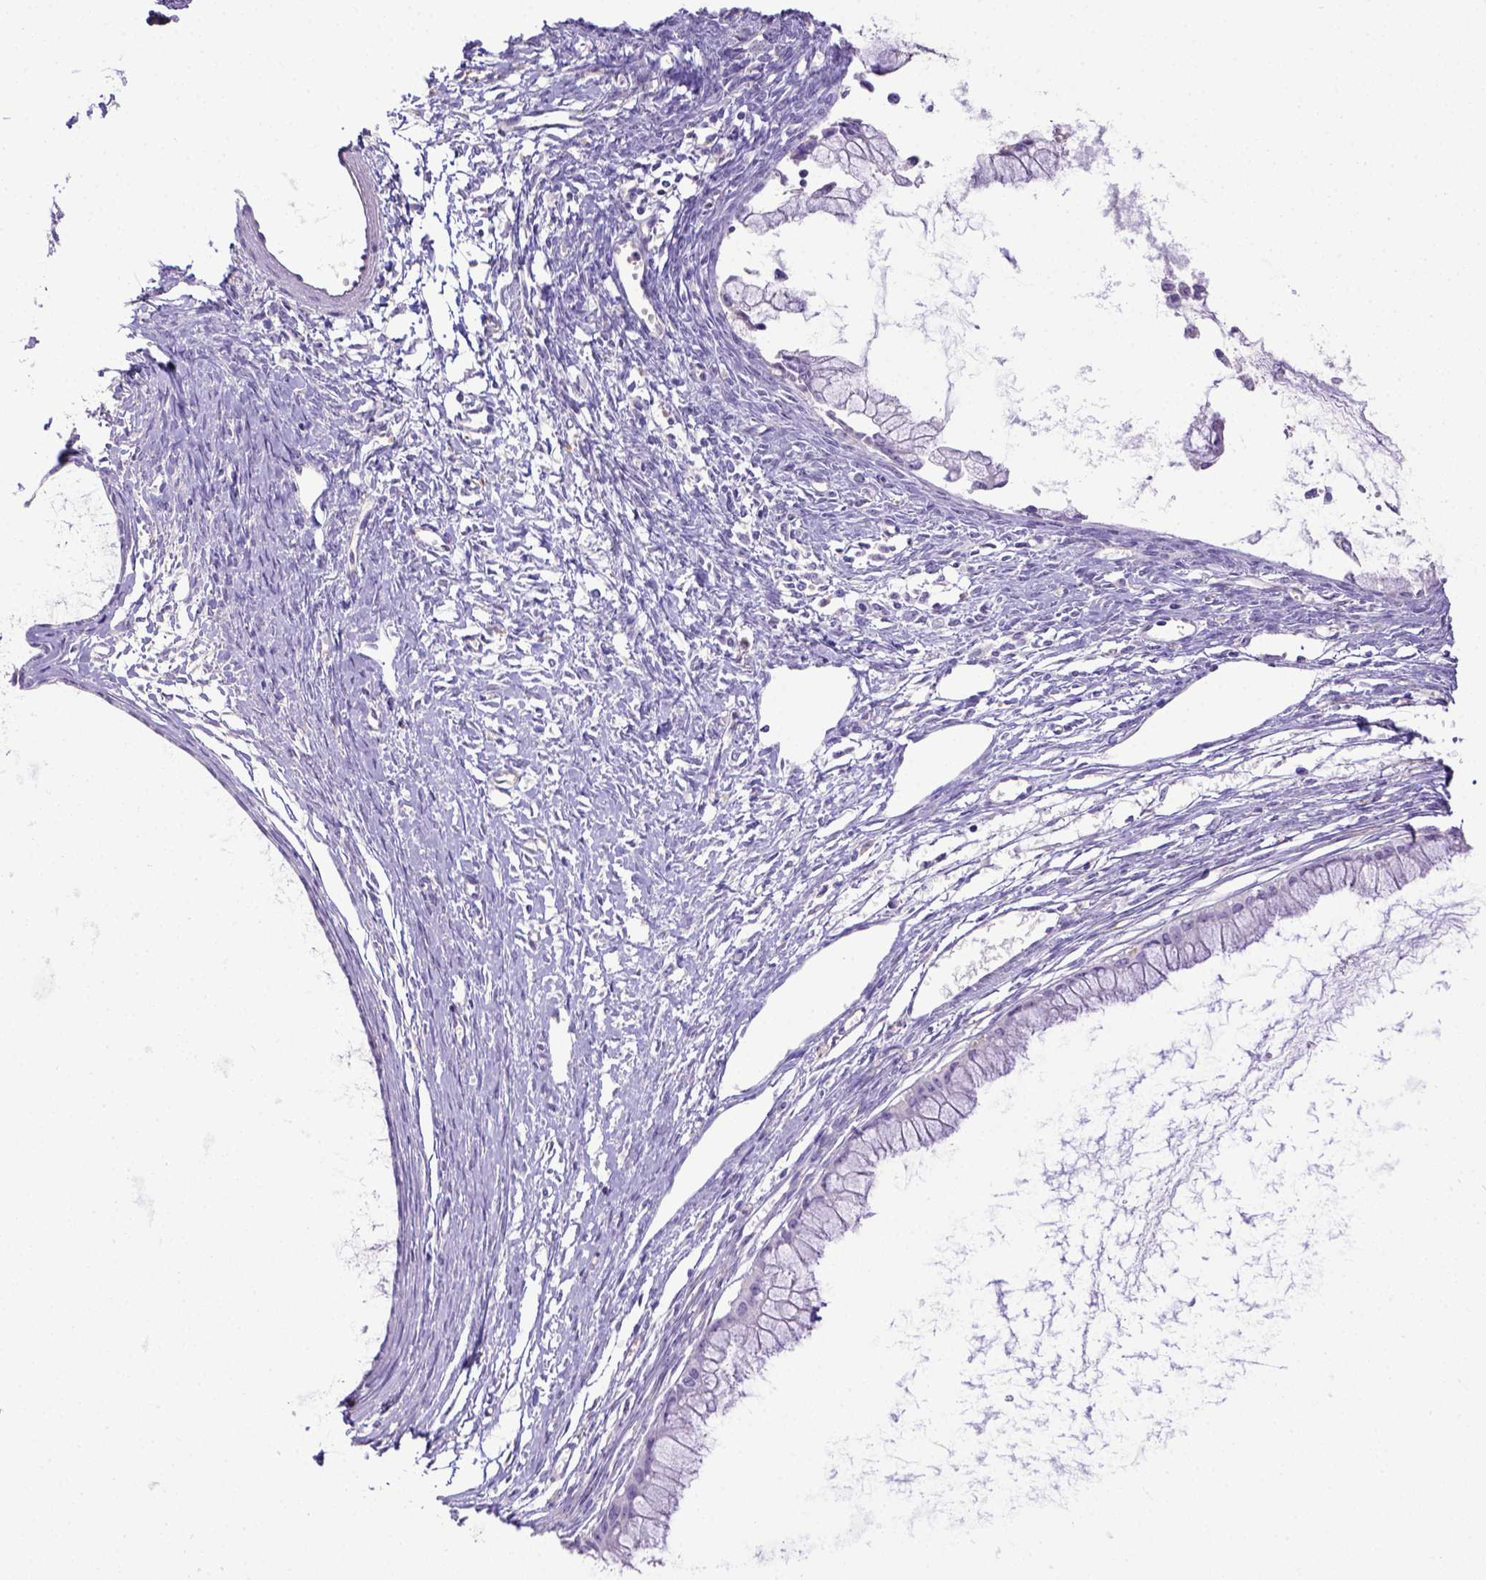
{"staining": {"intensity": "negative", "quantity": "none", "location": "none"}, "tissue": "ovarian cancer", "cell_type": "Tumor cells", "image_type": "cancer", "snomed": [{"axis": "morphology", "description": "Cystadenocarcinoma, mucinous, NOS"}, {"axis": "topography", "description": "Ovary"}], "caption": "This is an immunohistochemistry (IHC) micrograph of human ovarian cancer. There is no positivity in tumor cells.", "gene": "CD40", "patient": {"sex": "female", "age": 41}}